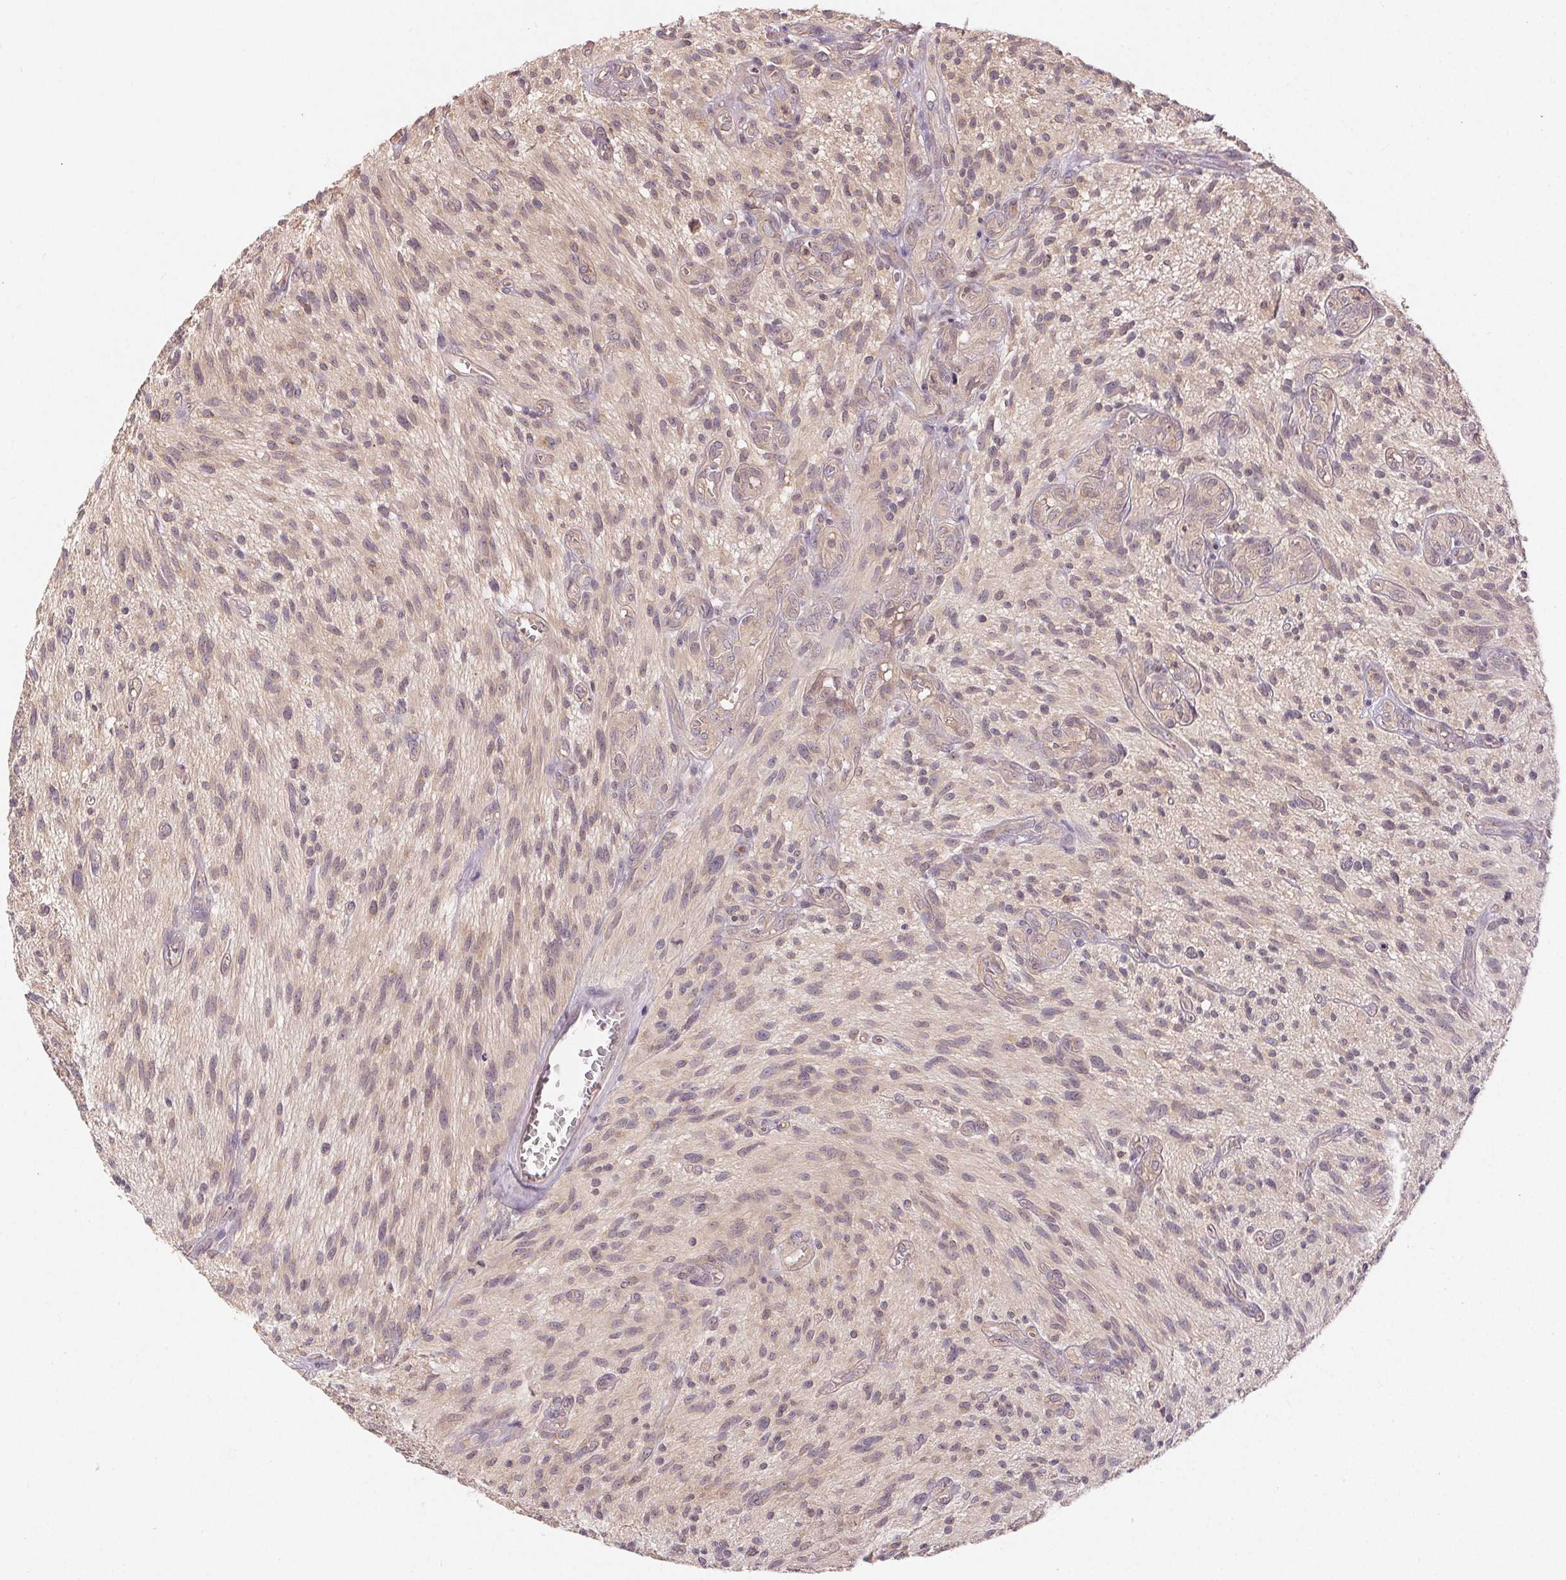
{"staining": {"intensity": "weak", "quantity": "<25%", "location": "cytoplasmic/membranous"}, "tissue": "glioma", "cell_type": "Tumor cells", "image_type": "cancer", "snomed": [{"axis": "morphology", "description": "Glioma, malignant, High grade"}, {"axis": "topography", "description": "Brain"}], "caption": "Glioma was stained to show a protein in brown. There is no significant expression in tumor cells.", "gene": "MAPKAPK2", "patient": {"sex": "male", "age": 75}}